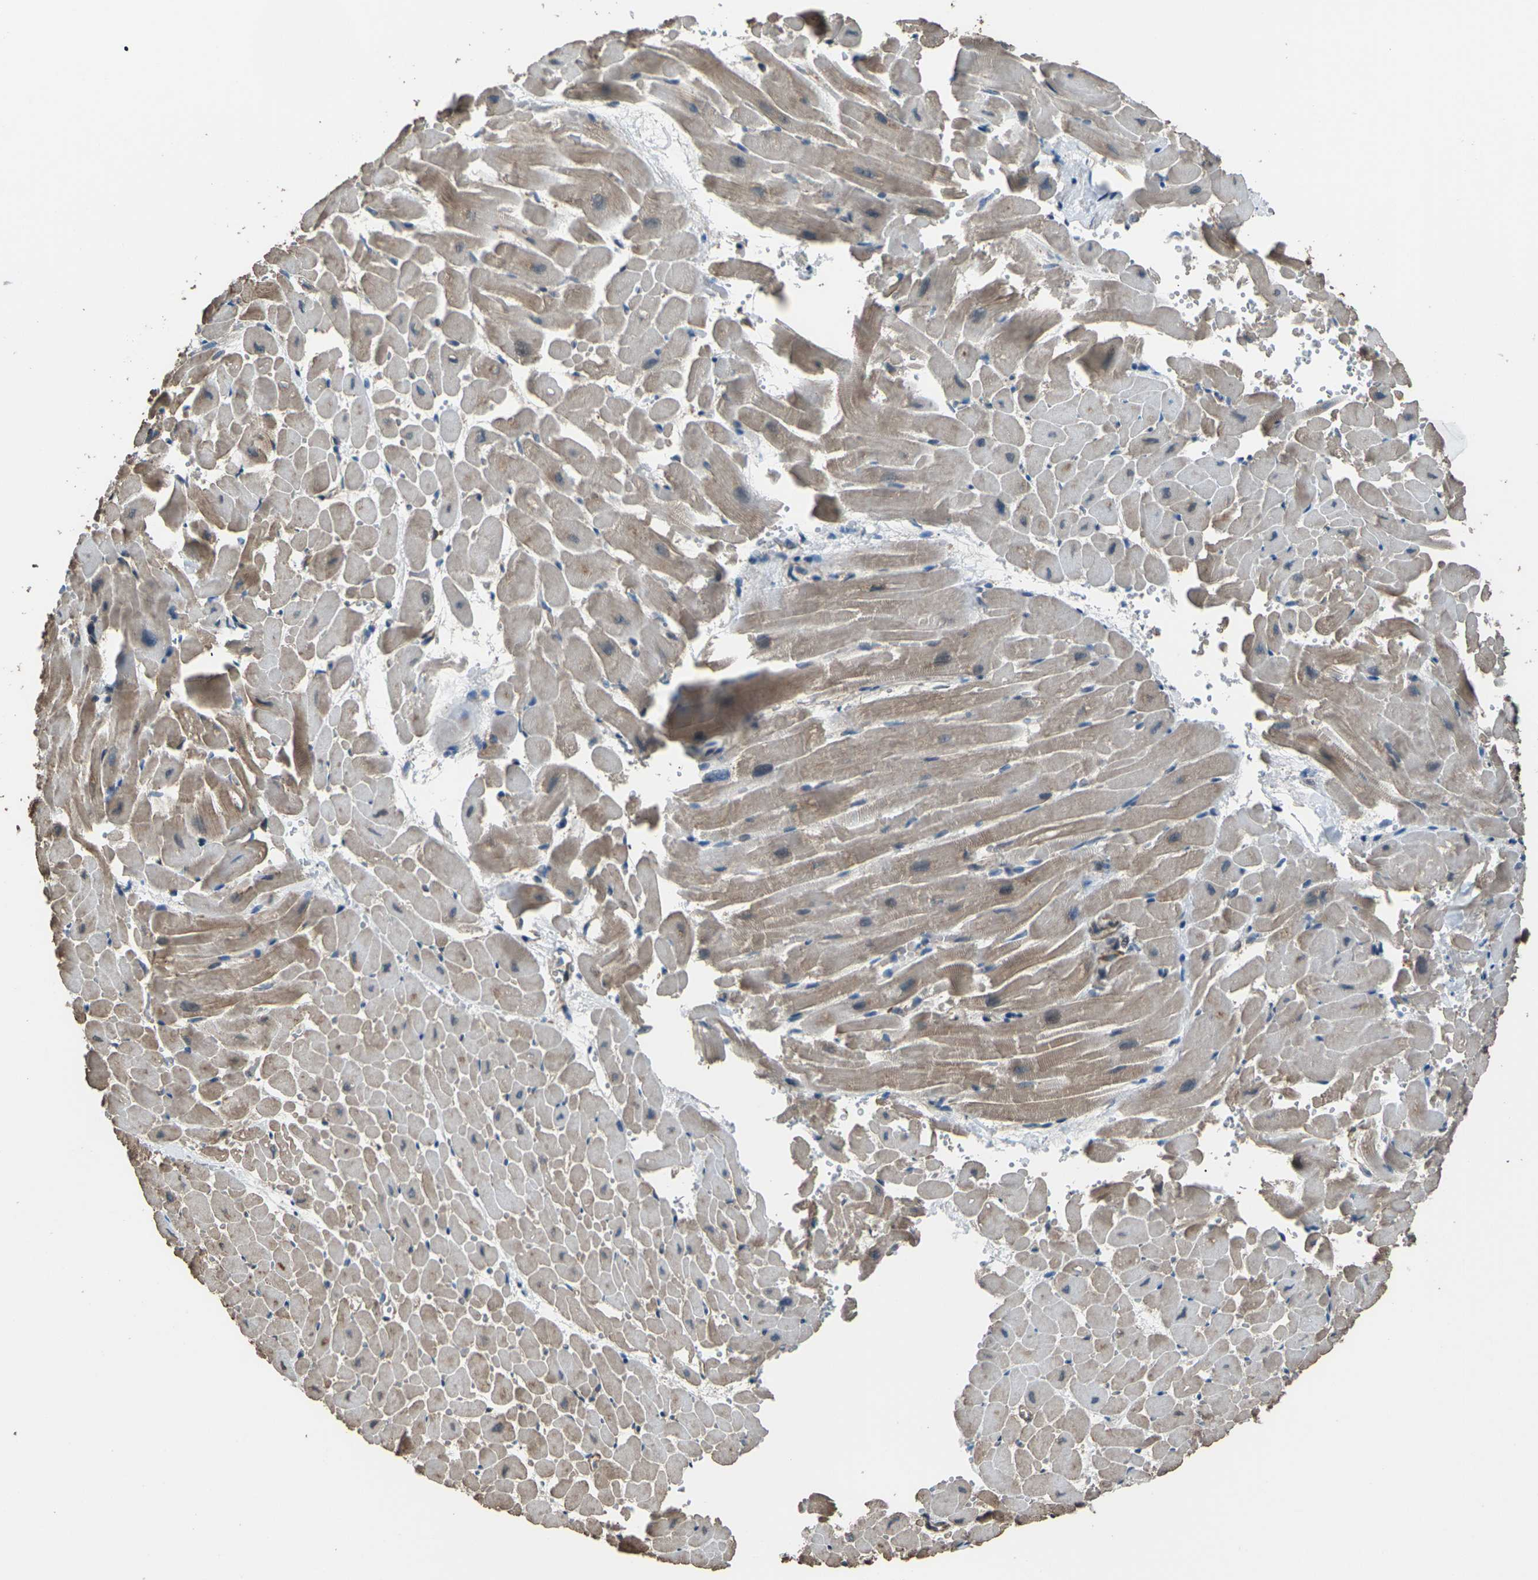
{"staining": {"intensity": "moderate", "quantity": "25%-75%", "location": "cytoplasmic/membranous"}, "tissue": "heart muscle", "cell_type": "Cardiomyocytes", "image_type": "normal", "snomed": [{"axis": "morphology", "description": "Normal tissue, NOS"}, {"axis": "topography", "description": "Heart"}], "caption": "Heart muscle stained with DAB (3,3'-diaminobenzidine) immunohistochemistry (IHC) exhibits medium levels of moderate cytoplasmic/membranous expression in about 25%-75% of cardiomyocytes. (Stains: DAB in brown, nuclei in blue, Microscopy: brightfield microscopy at high magnification).", "gene": "DHPS", "patient": {"sex": "male", "age": 45}}